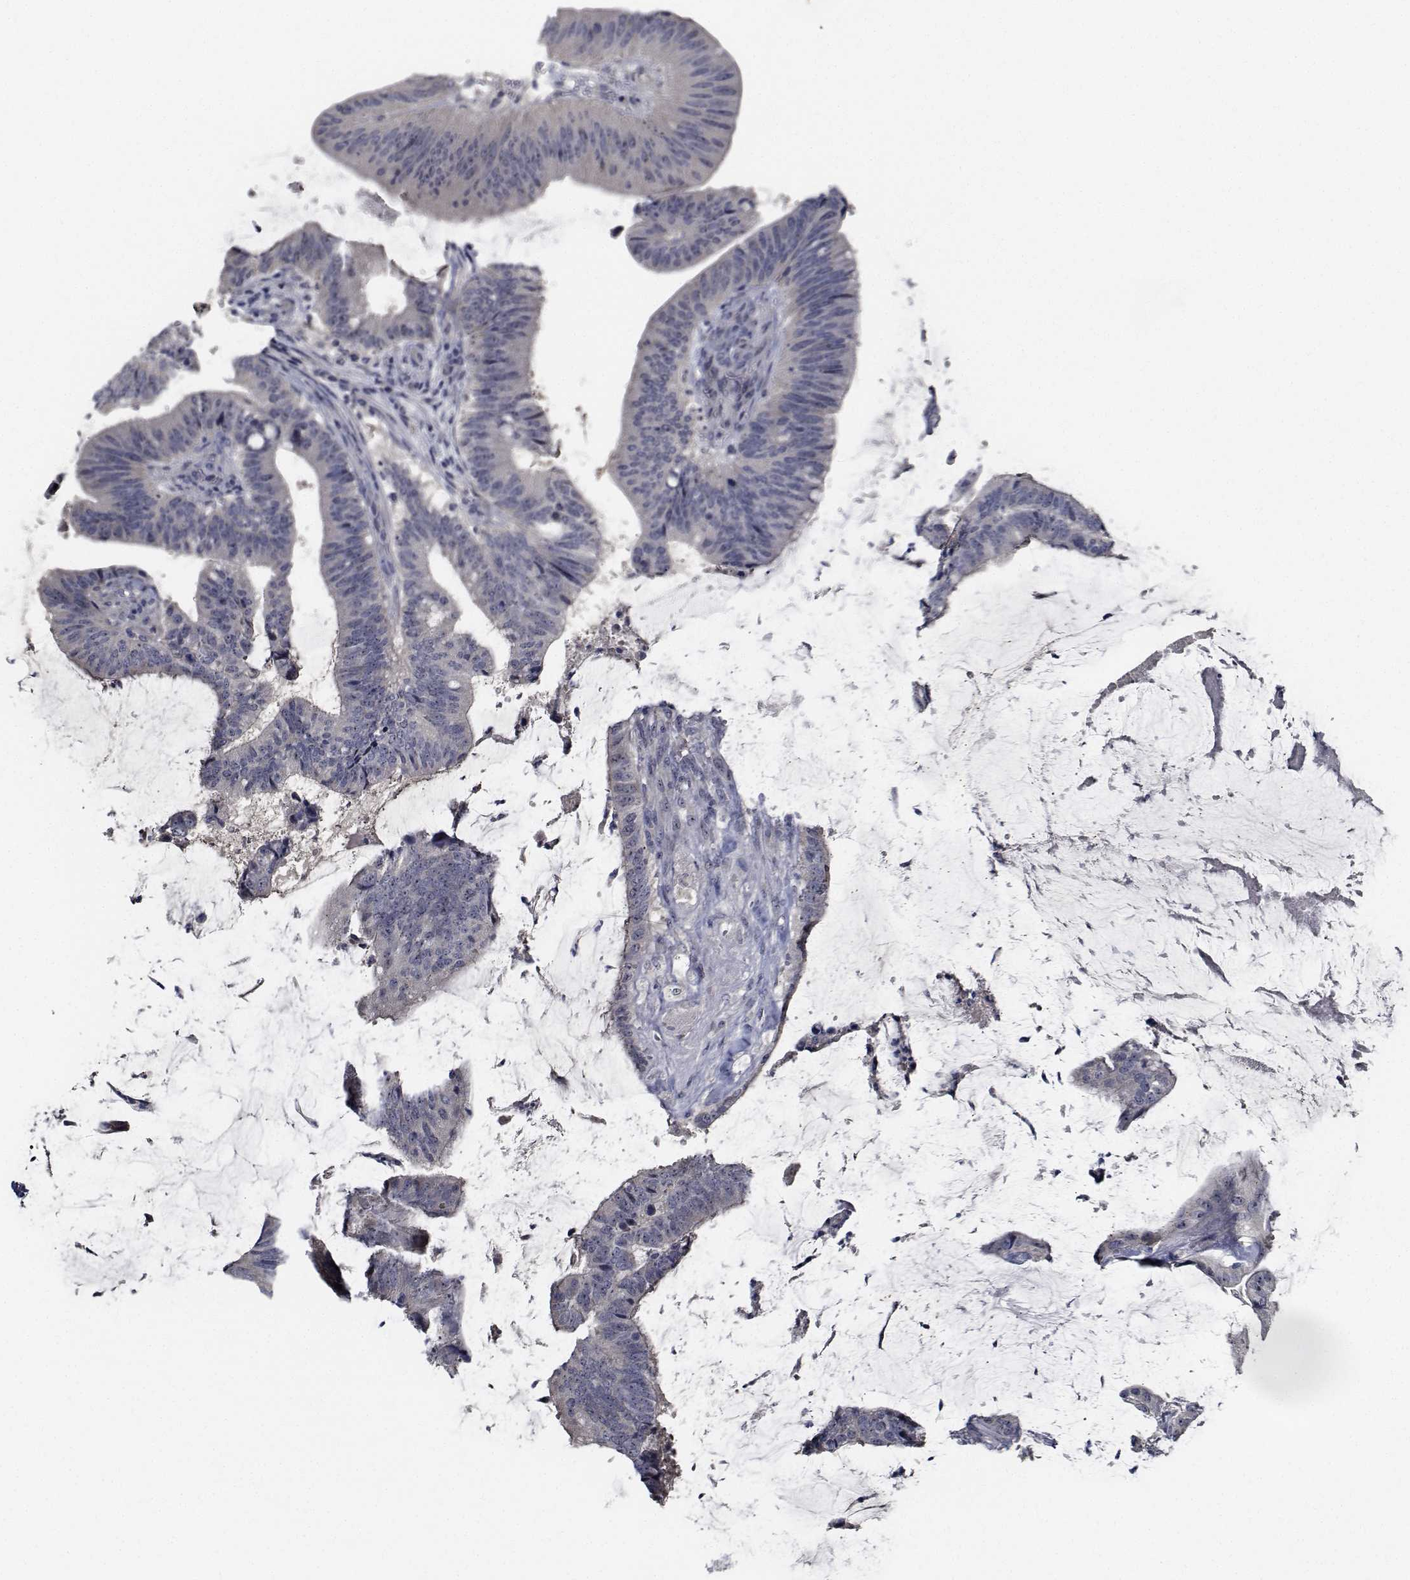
{"staining": {"intensity": "negative", "quantity": "none", "location": "none"}, "tissue": "colorectal cancer", "cell_type": "Tumor cells", "image_type": "cancer", "snomed": [{"axis": "morphology", "description": "Adenocarcinoma, NOS"}, {"axis": "topography", "description": "Colon"}], "caption": "DAB (3,3'-diaminobenzidine) immunohistochemical staining of colorectal cancer reveals no significant staining in tumor cells. The staining was performed using DAB (3,3'-diaminobenzidine) to visualize the protein expression in brown, while the nuclei were stained in blue with hematoxylin (Magnification: 20x).", "gene": "NVL", "patient": {"sex": "female", "age": 43}}